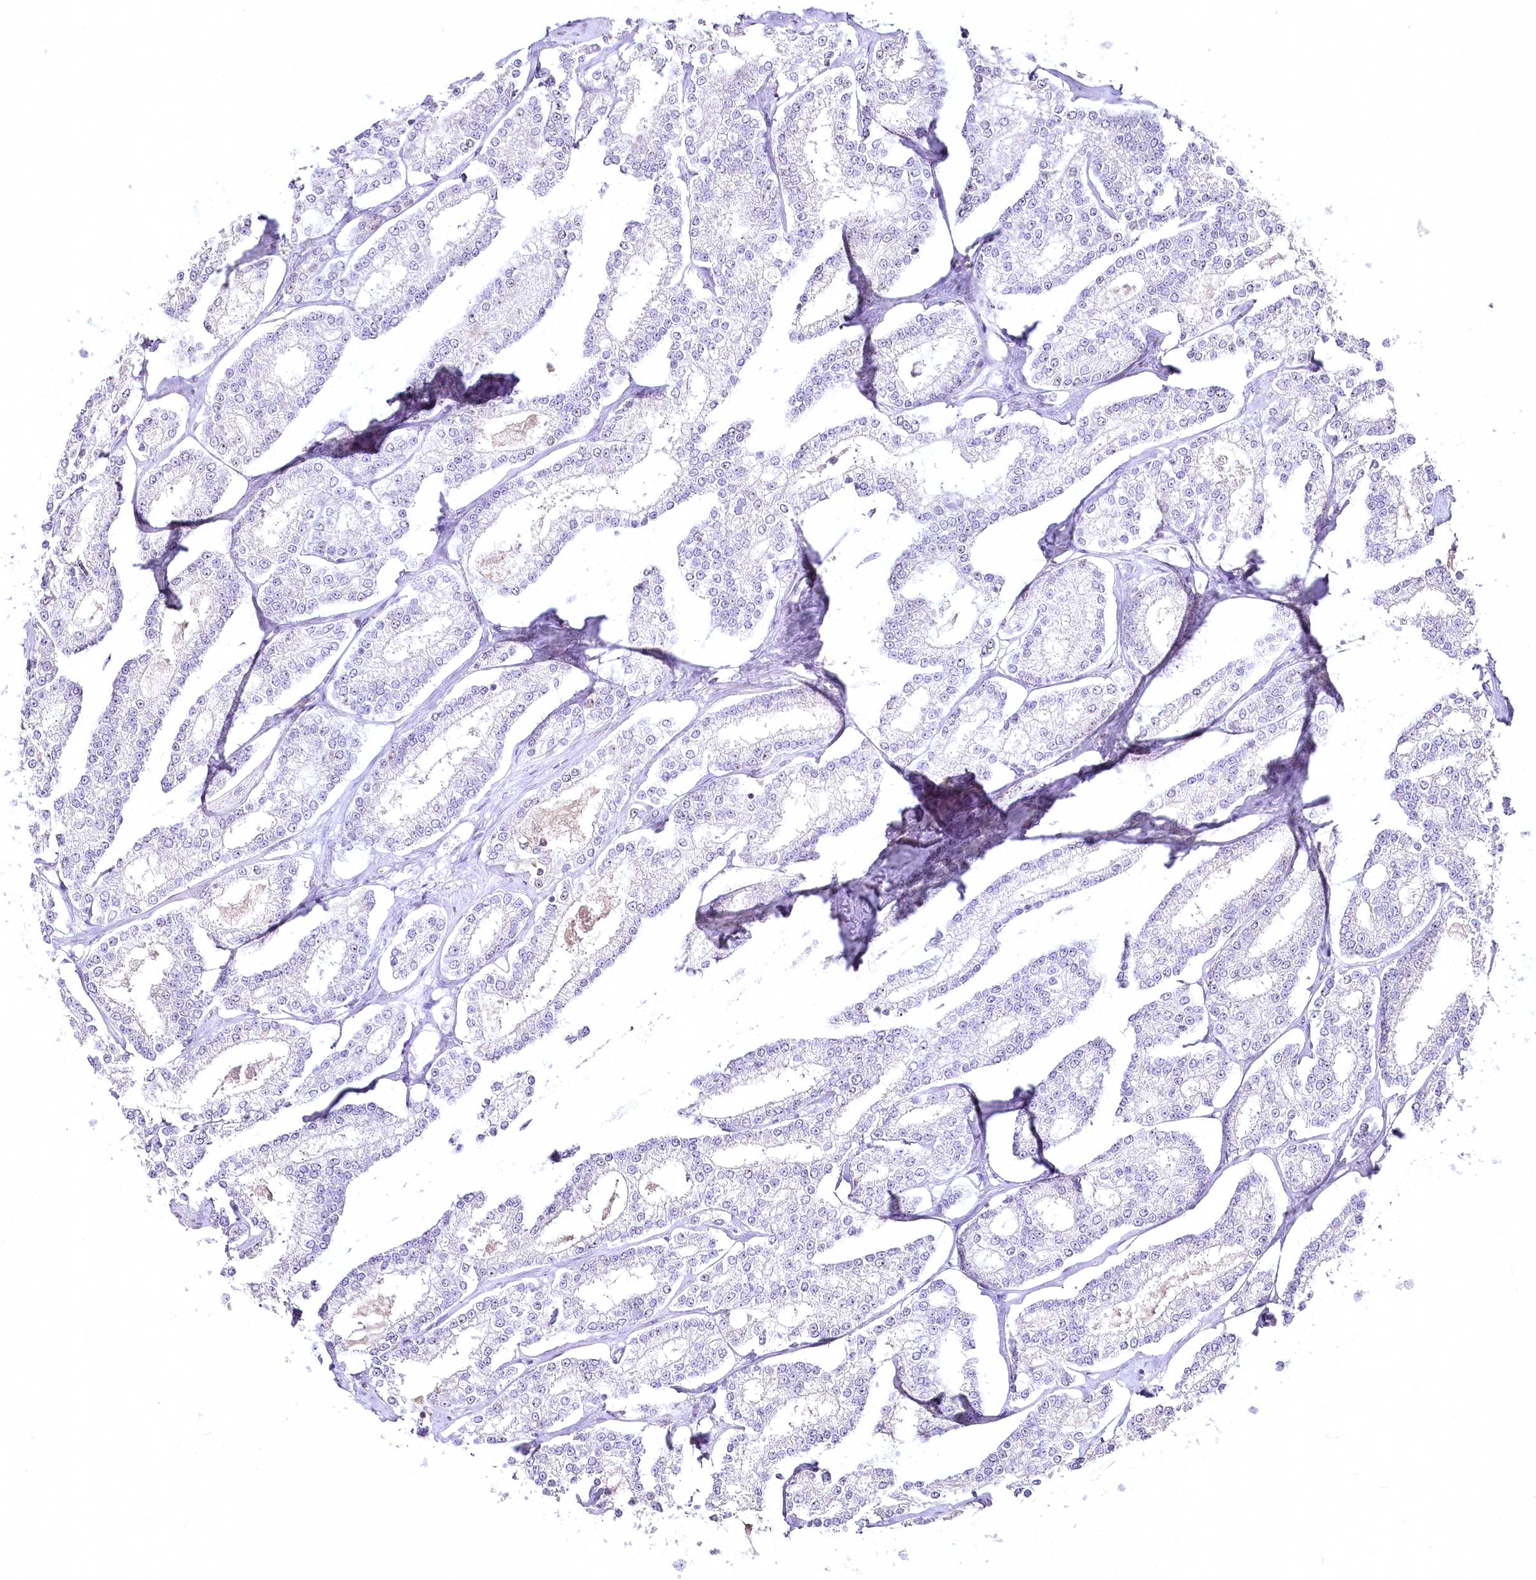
{"staining": {"intensity": "negative", "quantity": "none", "location": "none"}, "tissue": "prostate cancer", "cell_type": "Tumor cells", "image_type": "cancer", "snomed": [{"axis": "morphology", "description": "Normal tissue, NOS"}, {"axis": "morphology", "description": "Adenocarcinoma, High grade"}, {"axis": "topography", "description": "Prostate"}], "caption": "A high-resolution micrograph shows IHC staining of prostate cancer, which reveals no significant positivity in tumor cells.", "gene": "DOCK2", "patient": {"sex": "male", "age": 83}}